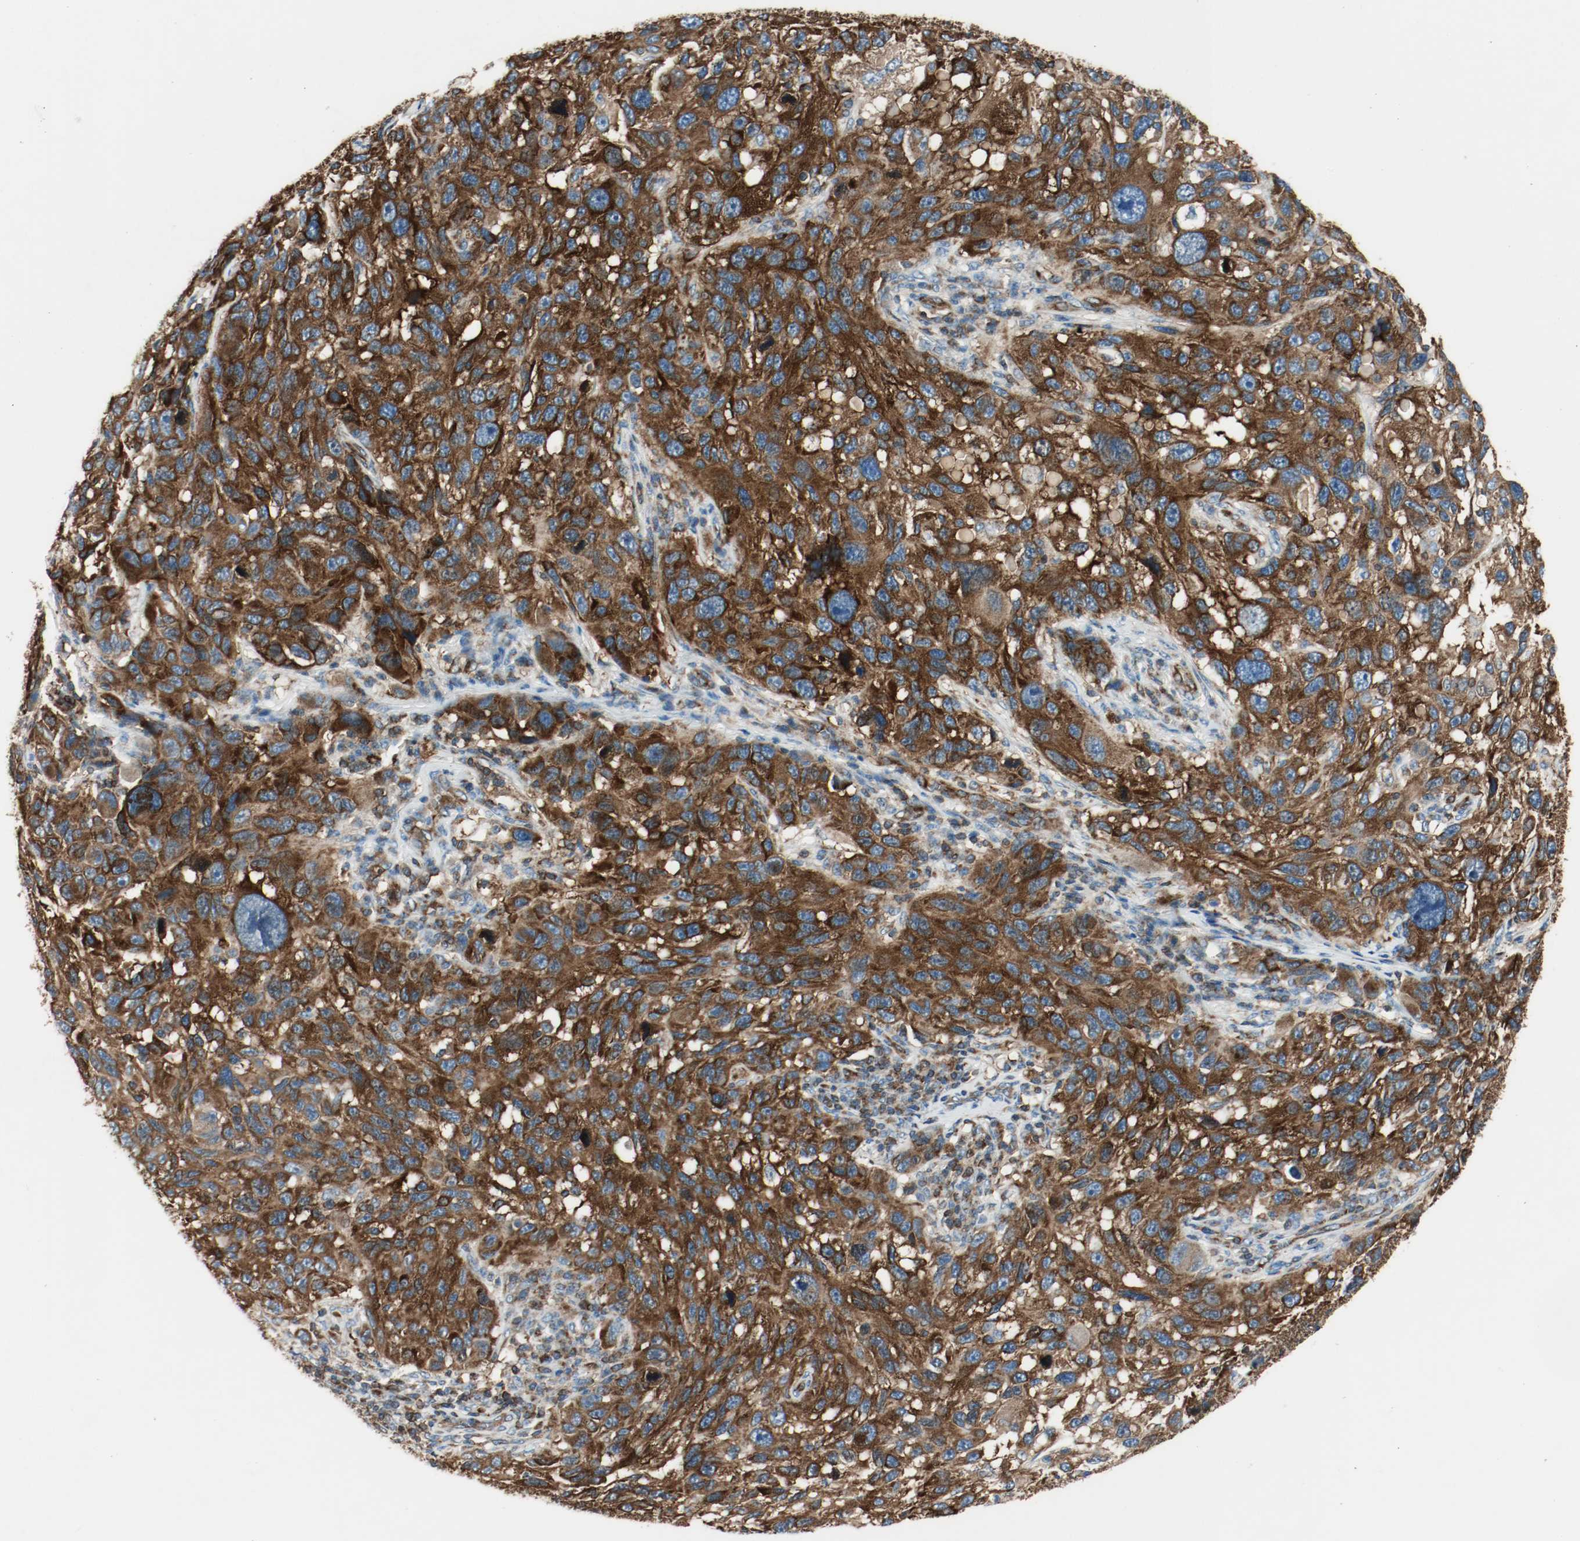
{"staining": {"intensity": "strong", "quantity": ">75%", "location": "cytoplasmic/membranous"}, "tissue": "melanoma", "cell_type": "Tumor cells", "image_type": "cancer", "snomed": [{"axis": "morphology", "description": "Malignant melanoma, NOS"}, {"axis": "topography", "description": "Skin"}], "caption": "Tumor cells reveal high levels of strong cytoplasmic/membranous positivity in about >75% of cells in human melanoma.", "gene": "PLCG1", "patient": {"sex": "male", "age": 53}}